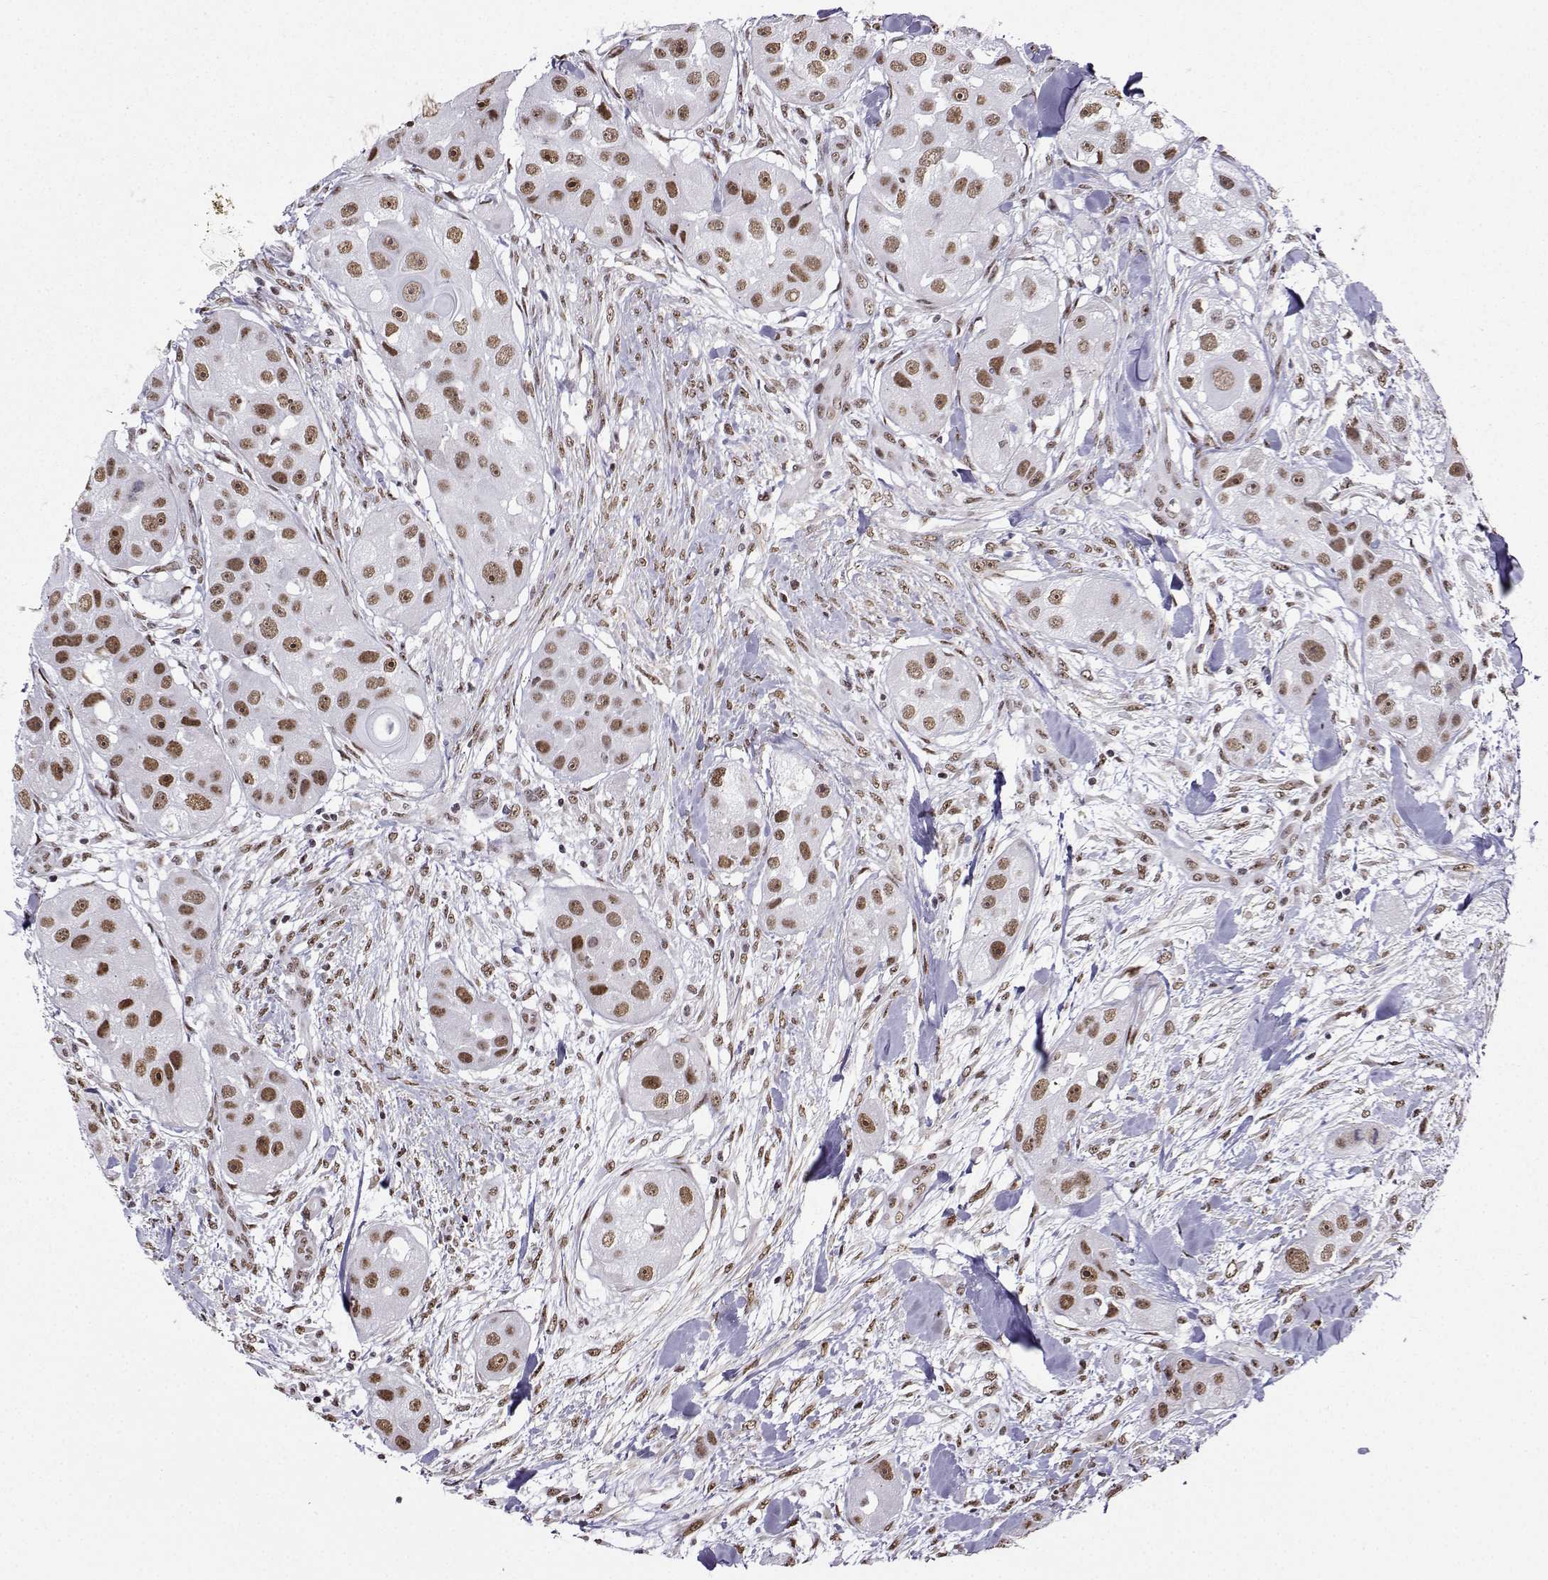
{"staining": {"intensity": "moderate", "quantity": ">75%", "location": "nuclear"}, "tissue": "head and neck cancer", "cell_type": "Tumor cells", "image_type": "cancer", "snomed": [{"axis": "morphology", "description": "Squamous cell carcinoma, NOS"}, {"axis": "topography", "description": "Head-Neck"}], "caption": "IHC of squamous cell carcinoma (head and neck) shows medium levels of moderate nuclear positivity in approximately >75% of tumor cells.", "gene": "CCNK", "patient": {"sex": "male", "age": 51}}